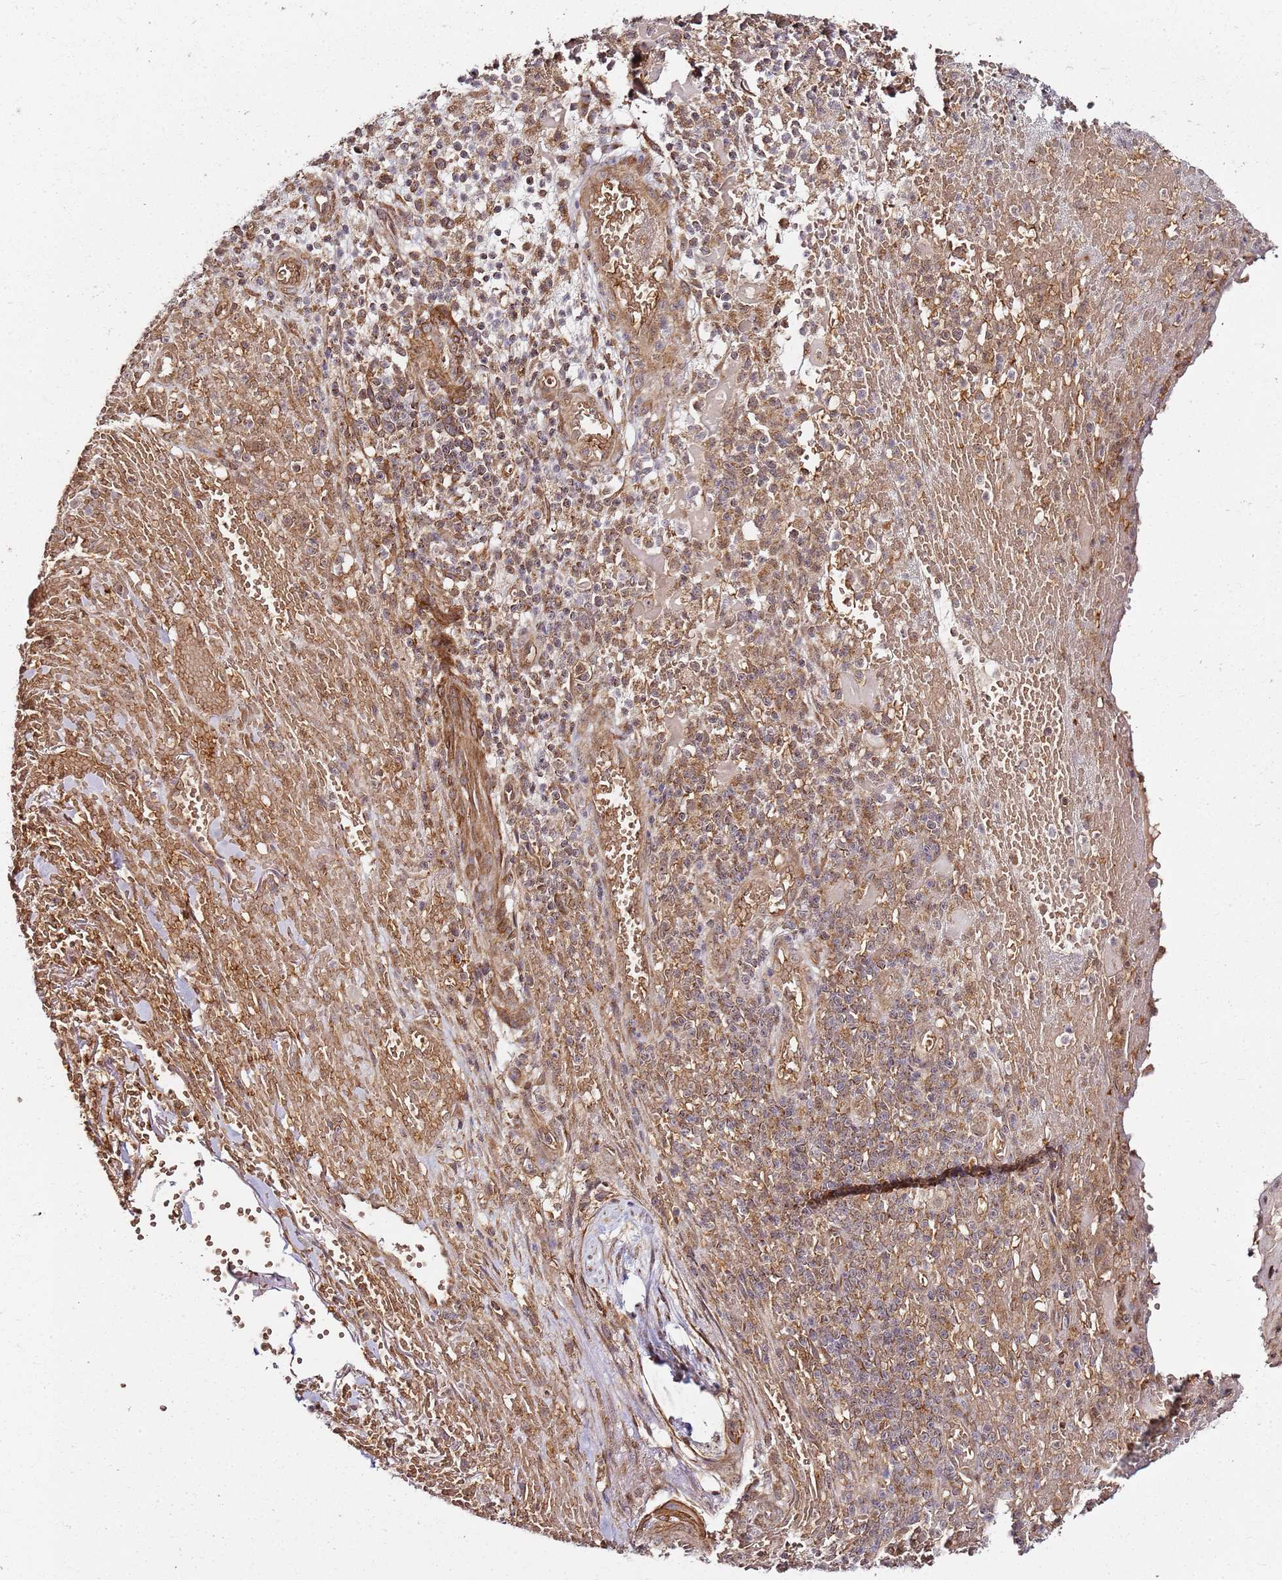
{"staining": {"intensity": "moderate", "quantity": ">75%", "location": "cytoplasmic/membranous"}, "tissue": "skin cancer", "cell_type": "Tumor cells", "image_type": "cancer", "snomed": [{"axis": "morphology", "description": "Normal tissue, NOS"}, {"axis": "morphology", "description": "Squamous cell carcinoma, NOS"}, {"axis": "topography", "description": "Skin"}, {"axis": "topography", "description": "Cartilage tissue"}], "caption": "This is an image of immunohistochemistry (IHC) staining of skin squamous cell carcinoma, which shows moderate staining in the cytoplasmic/membranous of tumor cells.", "gene": "TM2D2", "patient": {"sex": "female", "age": 79}}